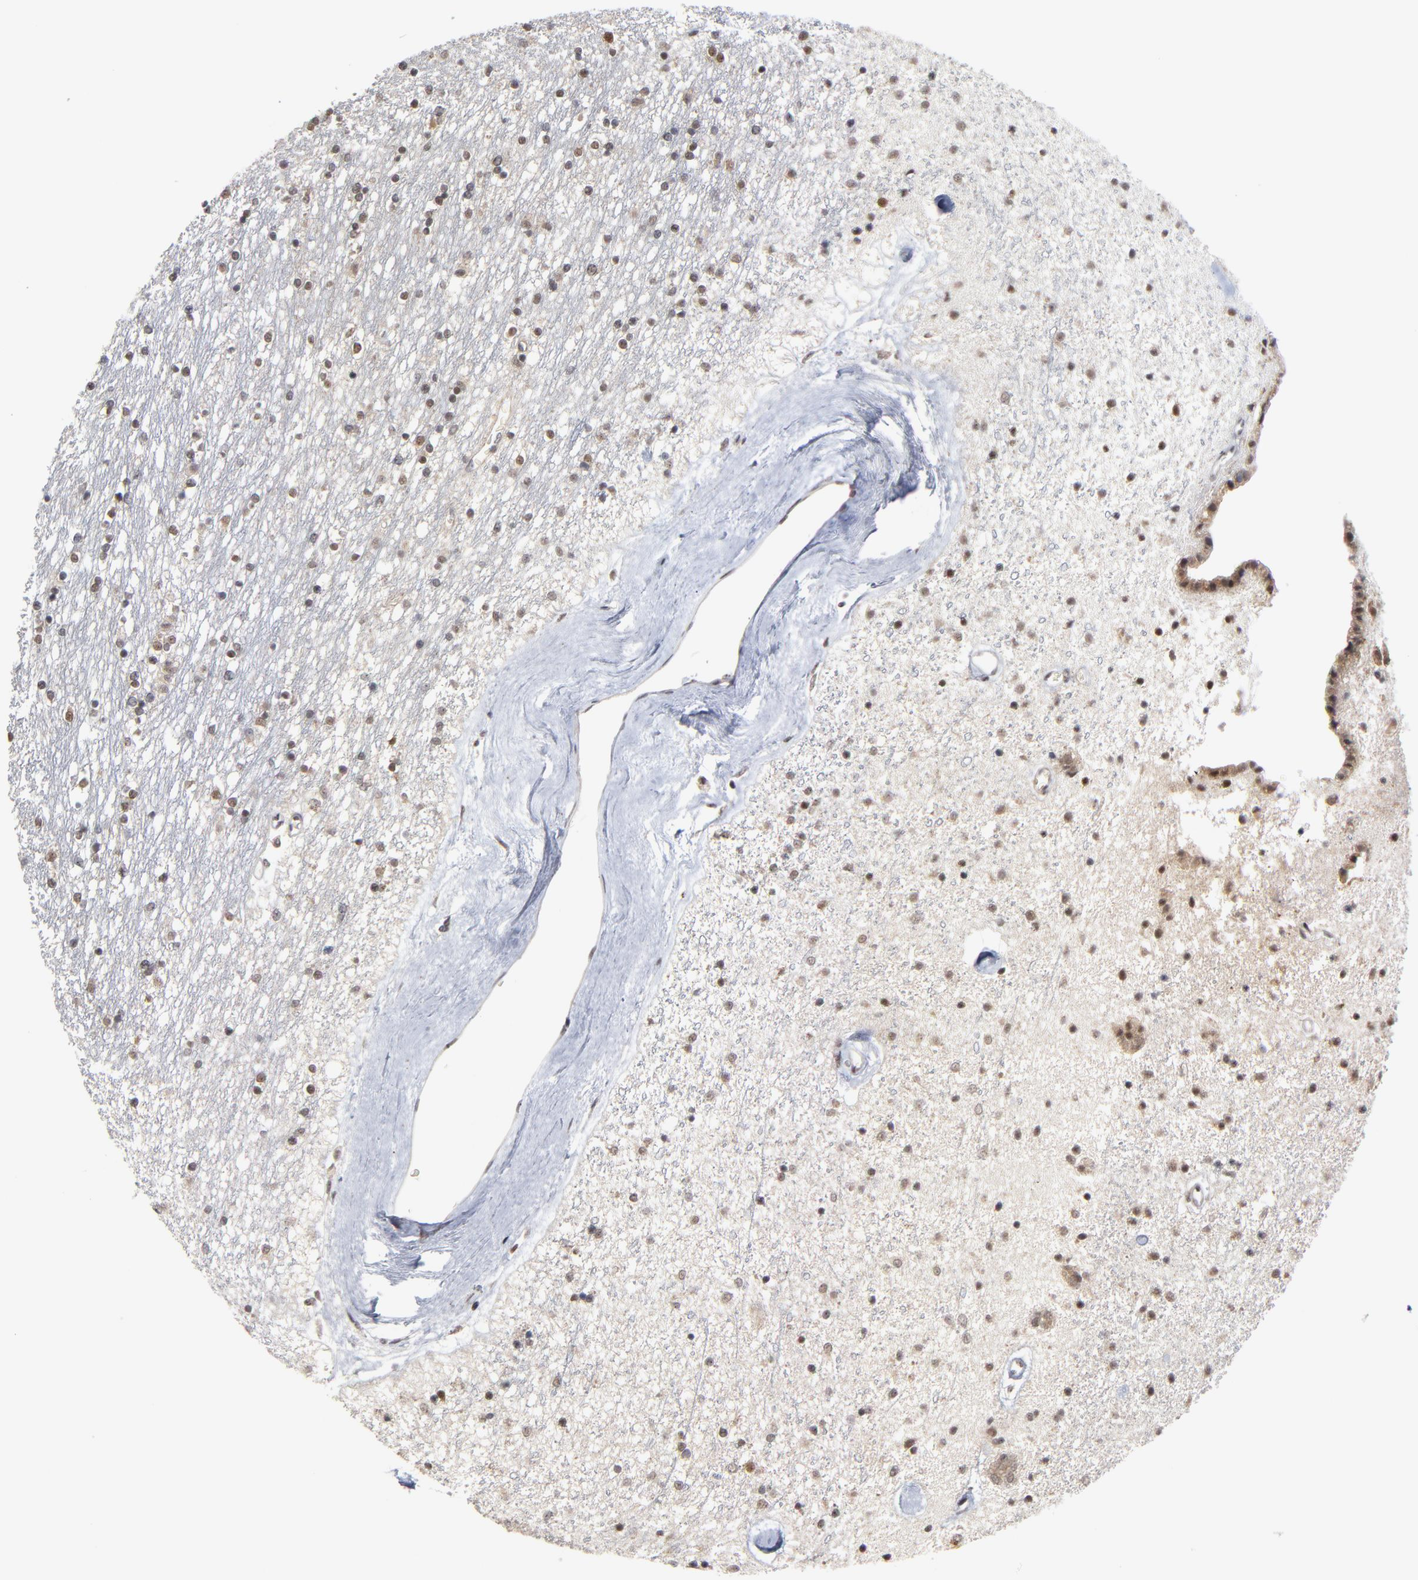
{"staining": {"intensity": "weak", "quantity": "25%-75%", "location": "cytoplasmic/membranous,nuclear"}, "tissue": "caudate", "cell_type": "Glial cells", "image_type": "normal", "snomed": [{"axis": "morphology", "description": "Normal tissue, NOS"}, {"axis": "topography", "description": "Lateral ventricle wall"}], "caption": "Immunohistochemistry micrograph of benign caudate stained for a protein (brown), which exhibits low levels of weak cytoplasmic/membranous,nuclear staining in approximately 25%-75% of glial cells.", "gene": "ZNF419", "patient": {"sex": "female", "age": 54}}